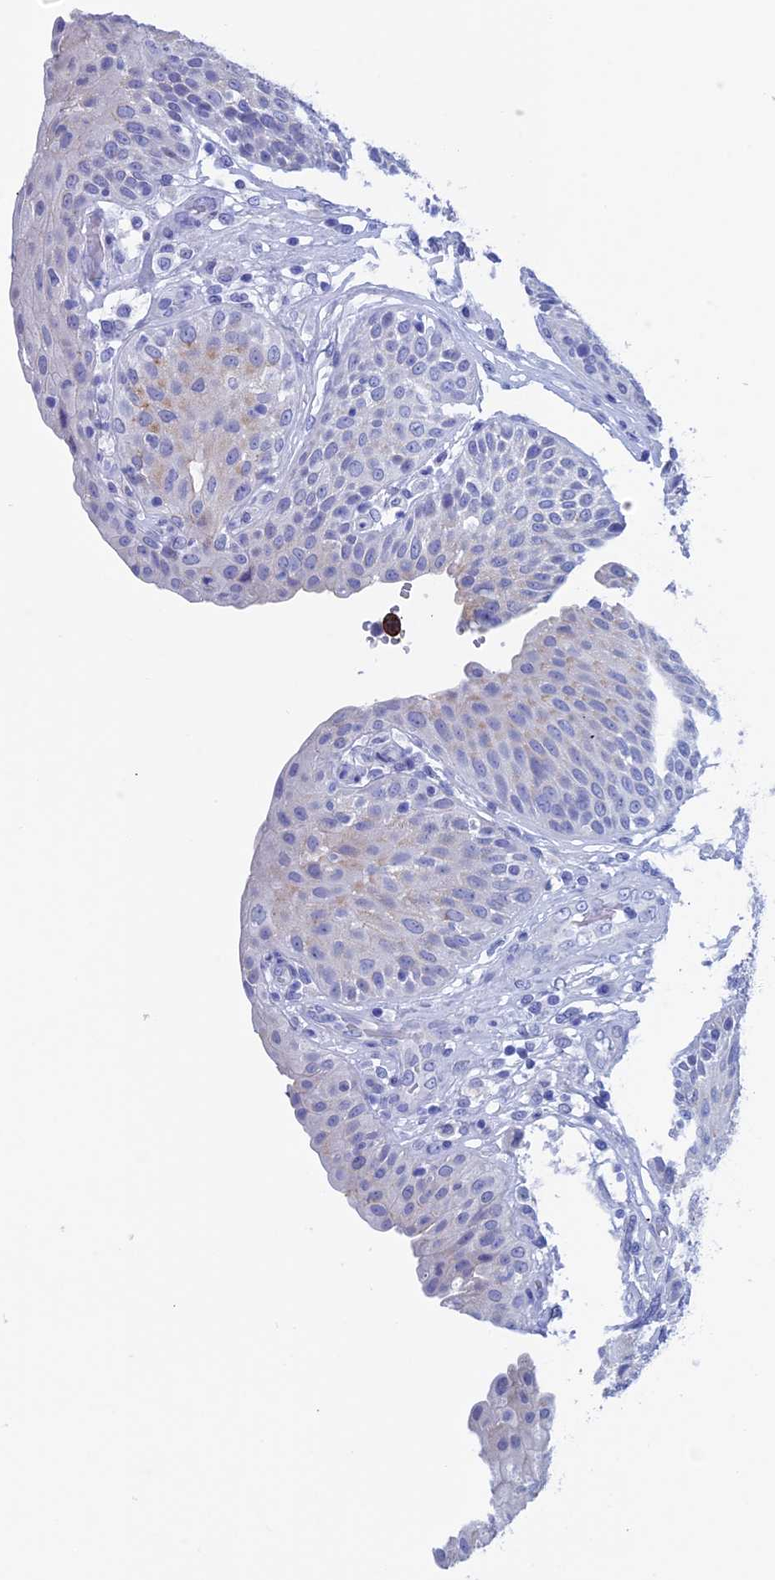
{"staining": {"intensity": "weak", "quantity": "<25%", "location": "cytoplasmic/membranous"}, "tissue": "urinary bladder", "cell_type": "Urothelial cells", "image_type": "normal", "snomed": [{"axis": "morphology", "description": "Normal tissue, NOS"}, {"axis": "topography", "description": "Urinary bladder"}], "caption": "This image is of unremarkable urinary bladder stained with immunohistochemistry (IHC) to label a protein in brown with the nuclei are counter-stained blue. There is no expression in urothelial cells.", "gene": "WDR83", "patient": {"sex": "female", "age": 62}}